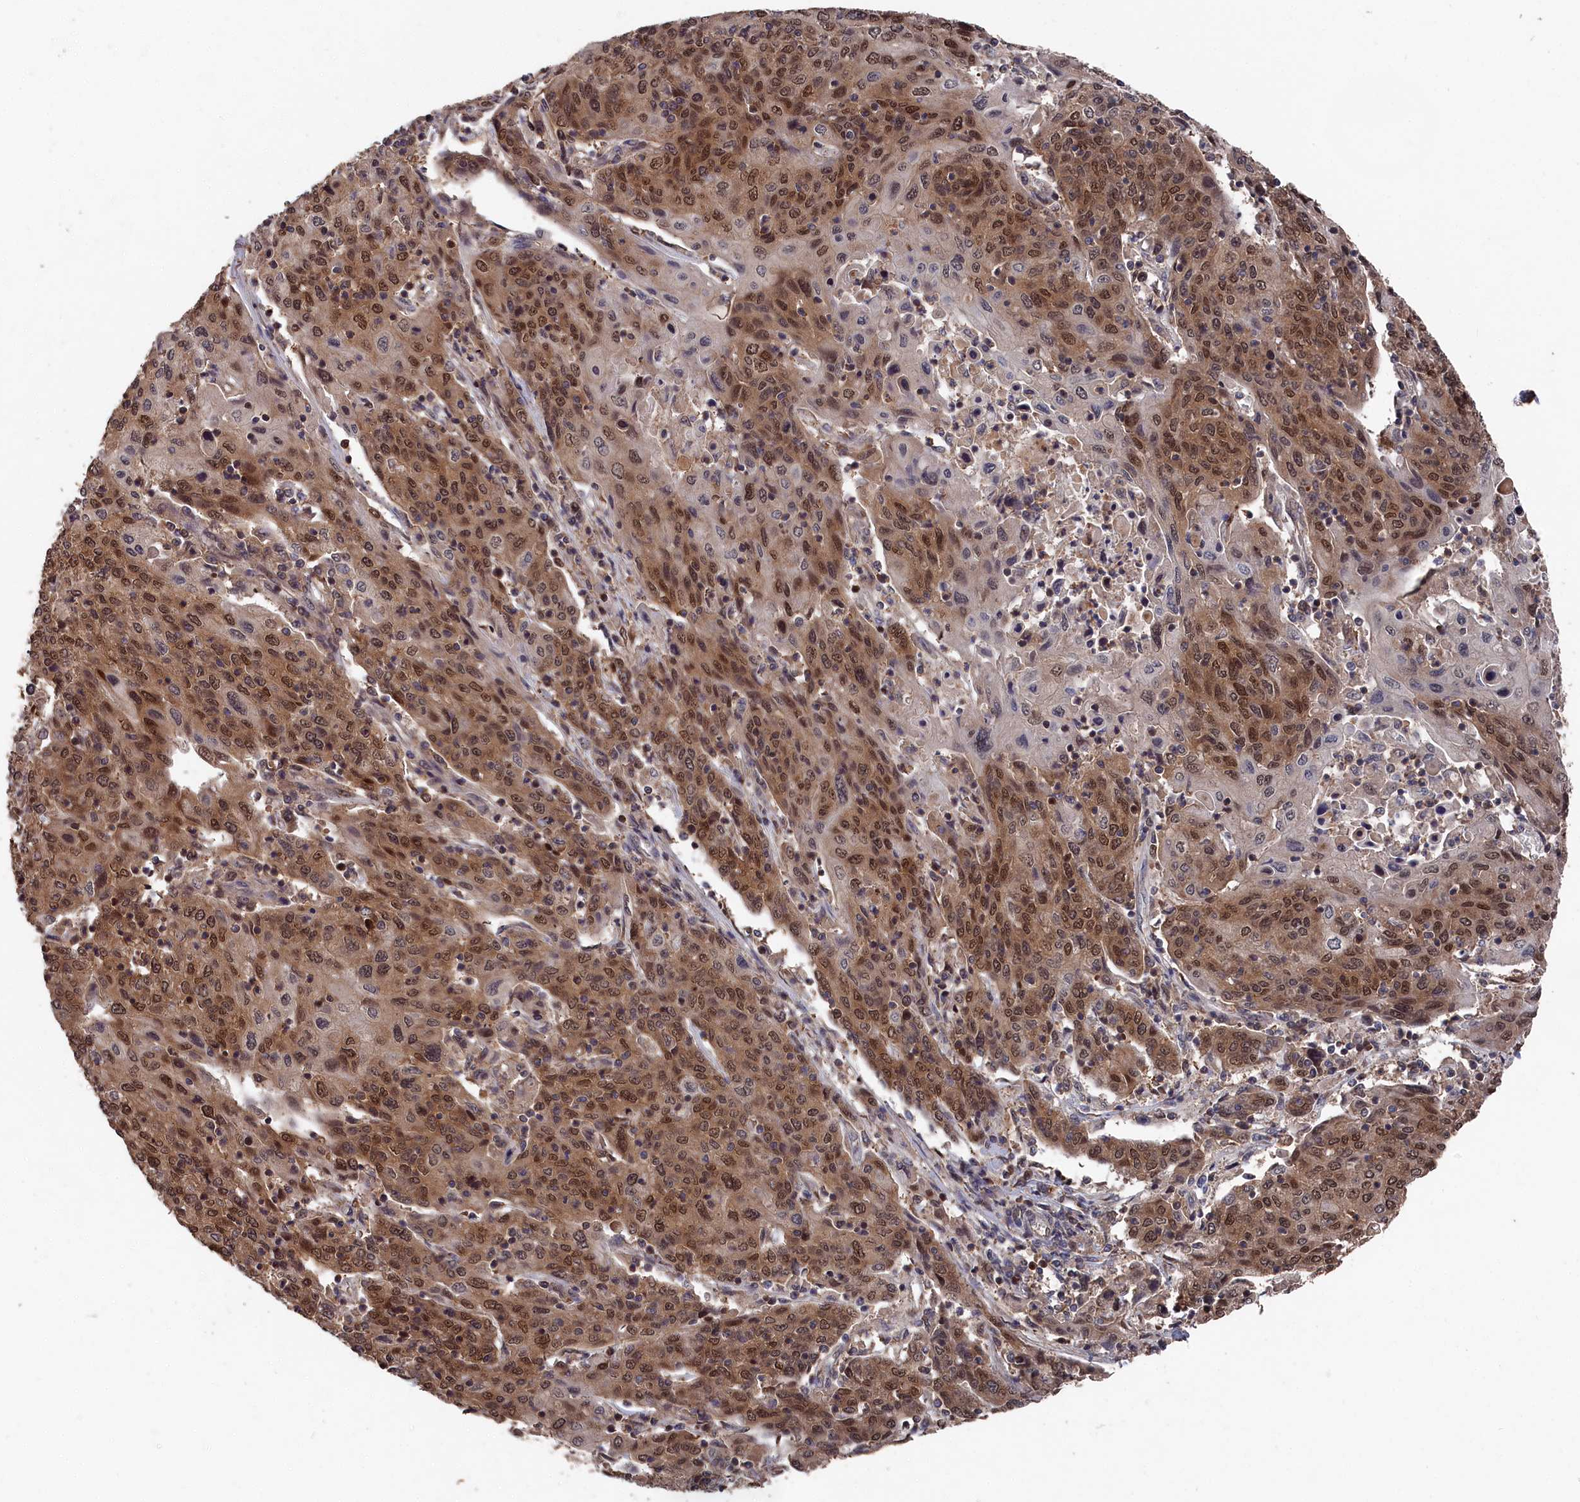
{"staining": {"intensity": "moderate", "quantity": ">75%", "location": "cytoplasmic/membranous,nuclear"}, "tissue": "cervical cancer", "cell_type": "Tumor cells", "image_type": "cancer", "snomed": [{"axis": "morphology", "description": "Squamous cell carcinoma, NOS"}, {"axis": "topography", "description": "Cervix"}], "caption": "Cervical squamous cell carcinoma stained with immunohistochemistry (IHC) demonstrates moderate cytoplasmic/membranous and nuclear staining in about >75% of tumor cells. The protein of interest is stained brown, and the nuclei are stained in blue (DAB (3,3'-diaminobenzidine) IHC with brightfield microscopy, high magnification).", "gene": "RMI2", "patient": {"sex": "female", "age": 67}}